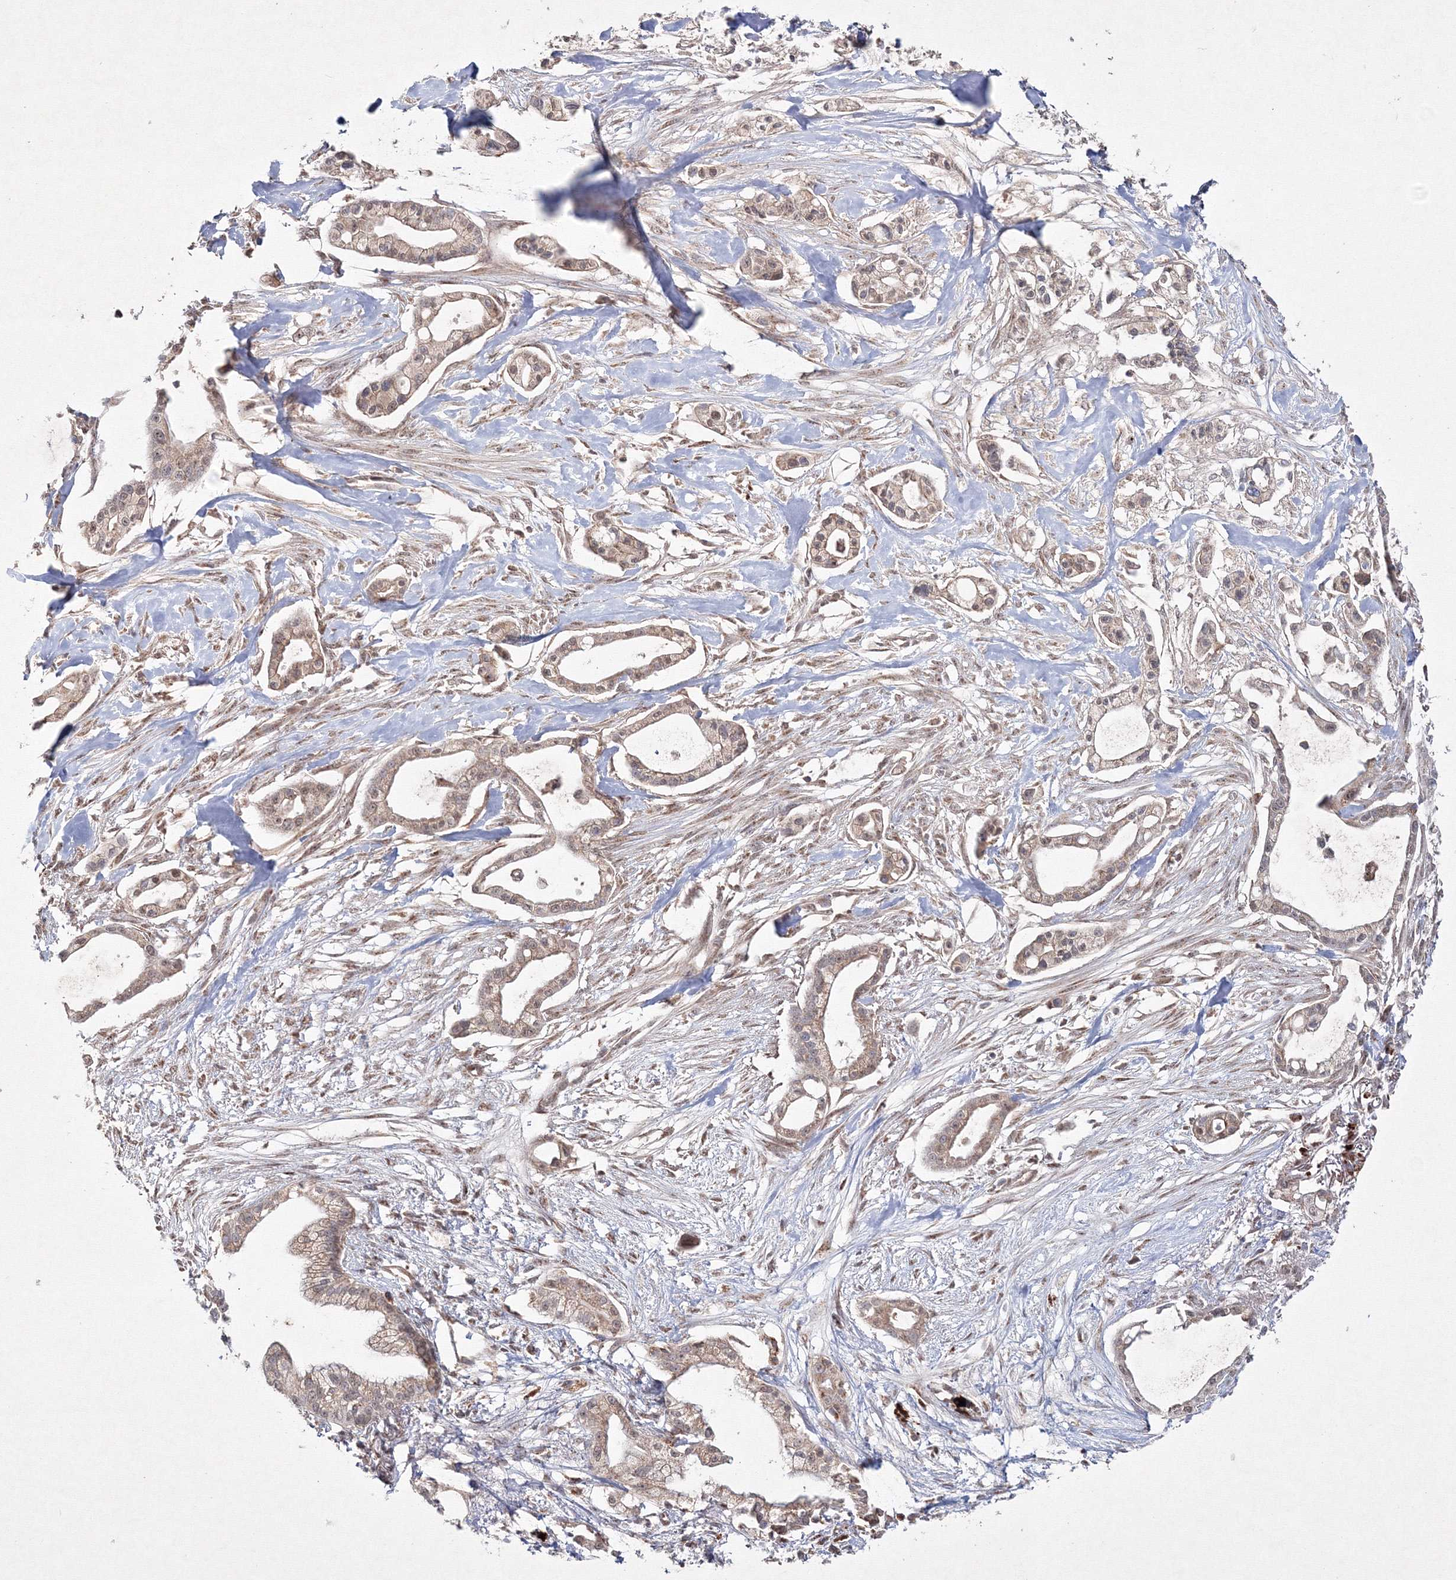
{"staining": {"intensity": "weak", "quantity": ">75%", "location": "cytoplasmic/membranous"}, "tissue": "pancreatic cancer", "cell_type": "Tumor cells", "image_type": "cancer", "snomed": [{"axis": "morphology", "description": "Adenocarcinoma, NOS"}, {"axis": "topography", "description": "Pancreas"}], "caption": "Weak cytoplasmic/membranous protein positivity is seen in approximately >75% of tumor cells in pancreatic adenocarcinoma.", "gene": "PEX13", "patient": {"sex": "male", "age": 68}}